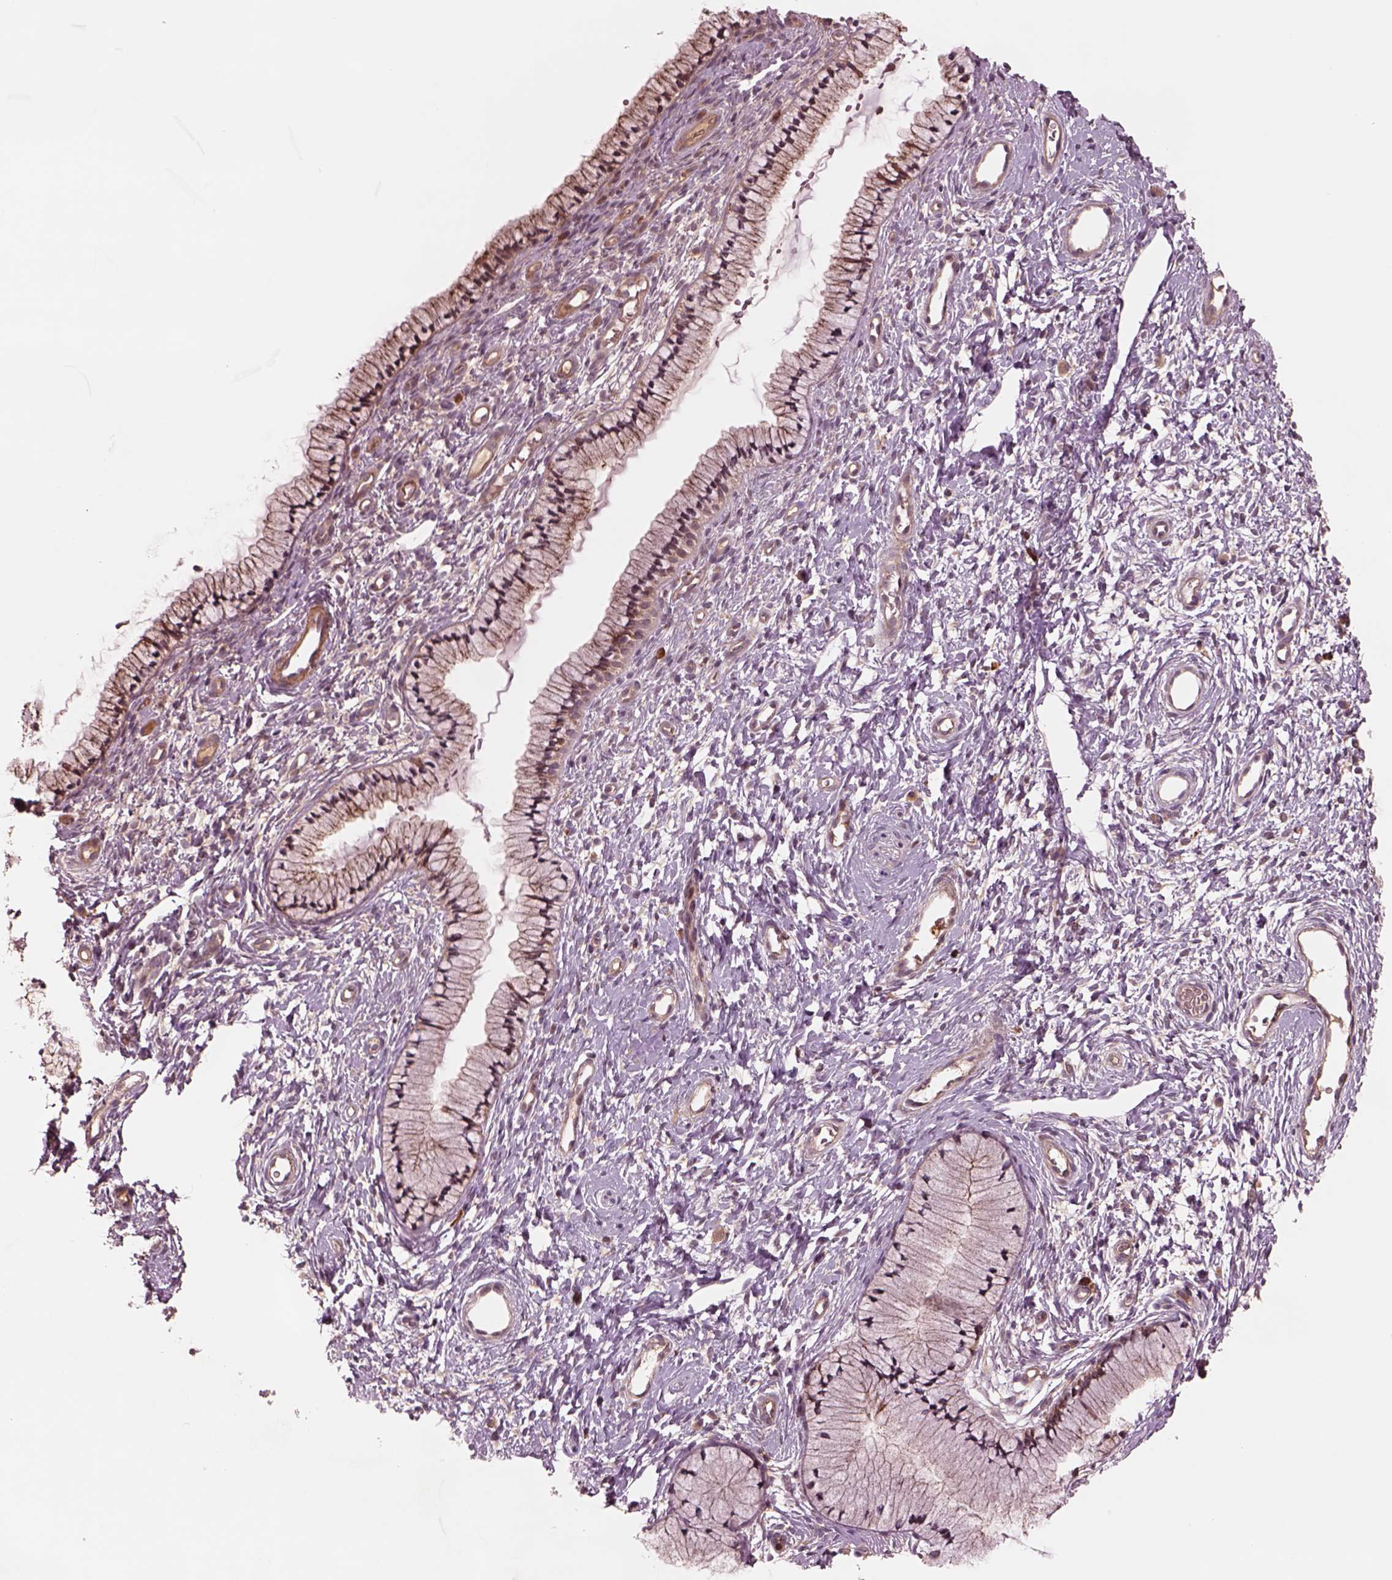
{"staining": {"intensity": "weak", "quantity": ">75%", "location": "cytoplasmic/membranous"}, "tissue": "cervix", "cell_type": "Glandular cells", "image_type": "normal", "snomed": [{"axis": "morphology", "description": "Normal tissue, NOS"}, {"axis": "topography", "description": "Cervix"}], "caption": "Immunohistochemical staining of normal human cervix exhibits >75% levels of weak cytoplasmic/membranous protein expression in about >75% of glandular cells.", "gene": "ASCC2", "patient": {"sex": "female", "age": 36}}